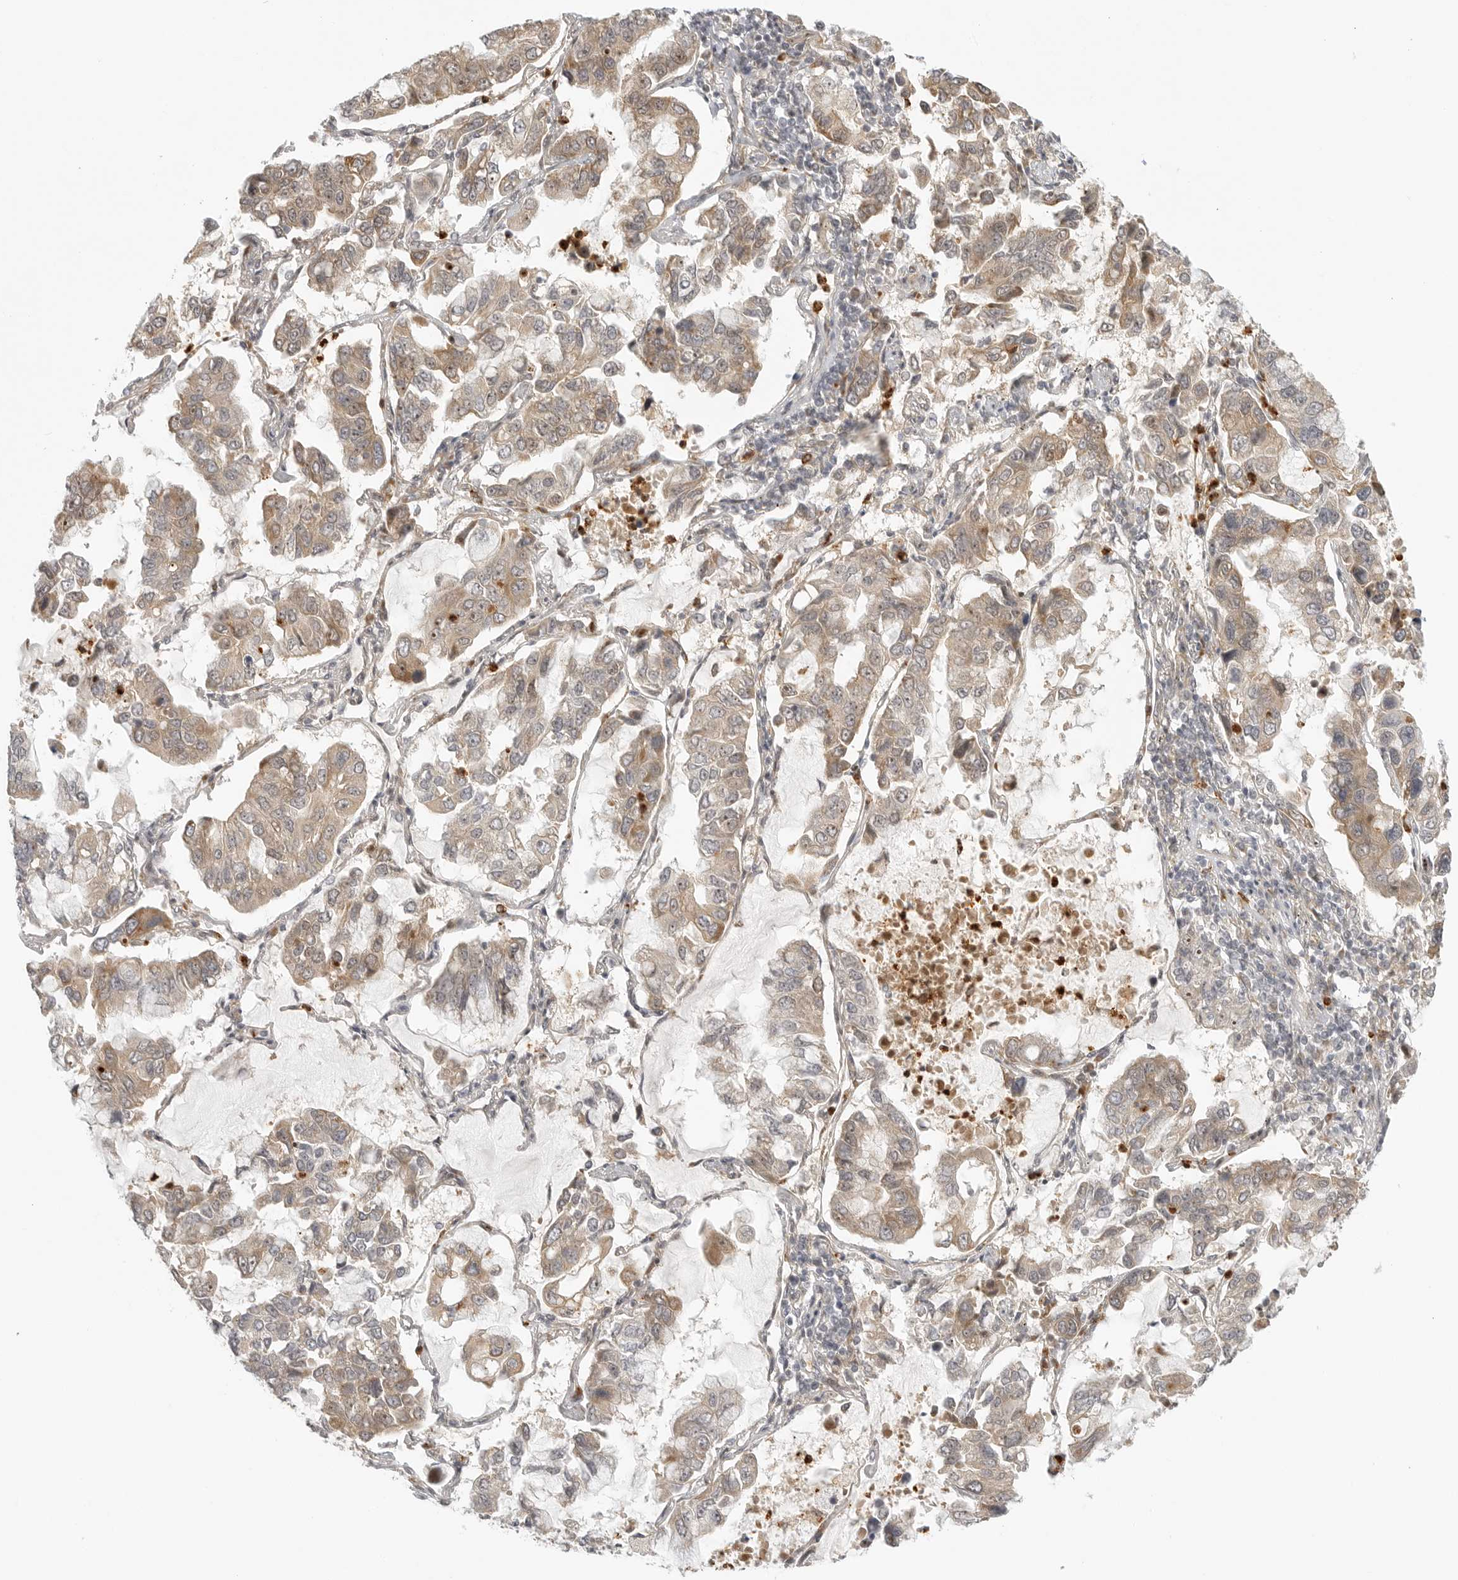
{"staining": {"intensity": "weak", "quantity": ">75%", "location": "cytoplasmic/membranous,nuclear"}, "tissue": "lung cancer", "cell_type": "Tumor cells", "image_type": "cancer", "snomed": [{"axis": "morphology", "description": "Adenocarcinoma, NOS"}, {"axis": "topography", "description": "Lung"}], "caption": "A histopathology image of lung adenocarcinoma stained for a protein shows weak cytoplasmic/membranous and nuclear brown staining in tumor cells. (IHC, brightfield microscopy, high magnification).", "gene": "DSCC1", "patient": {"sex": "male", "age": 64}}